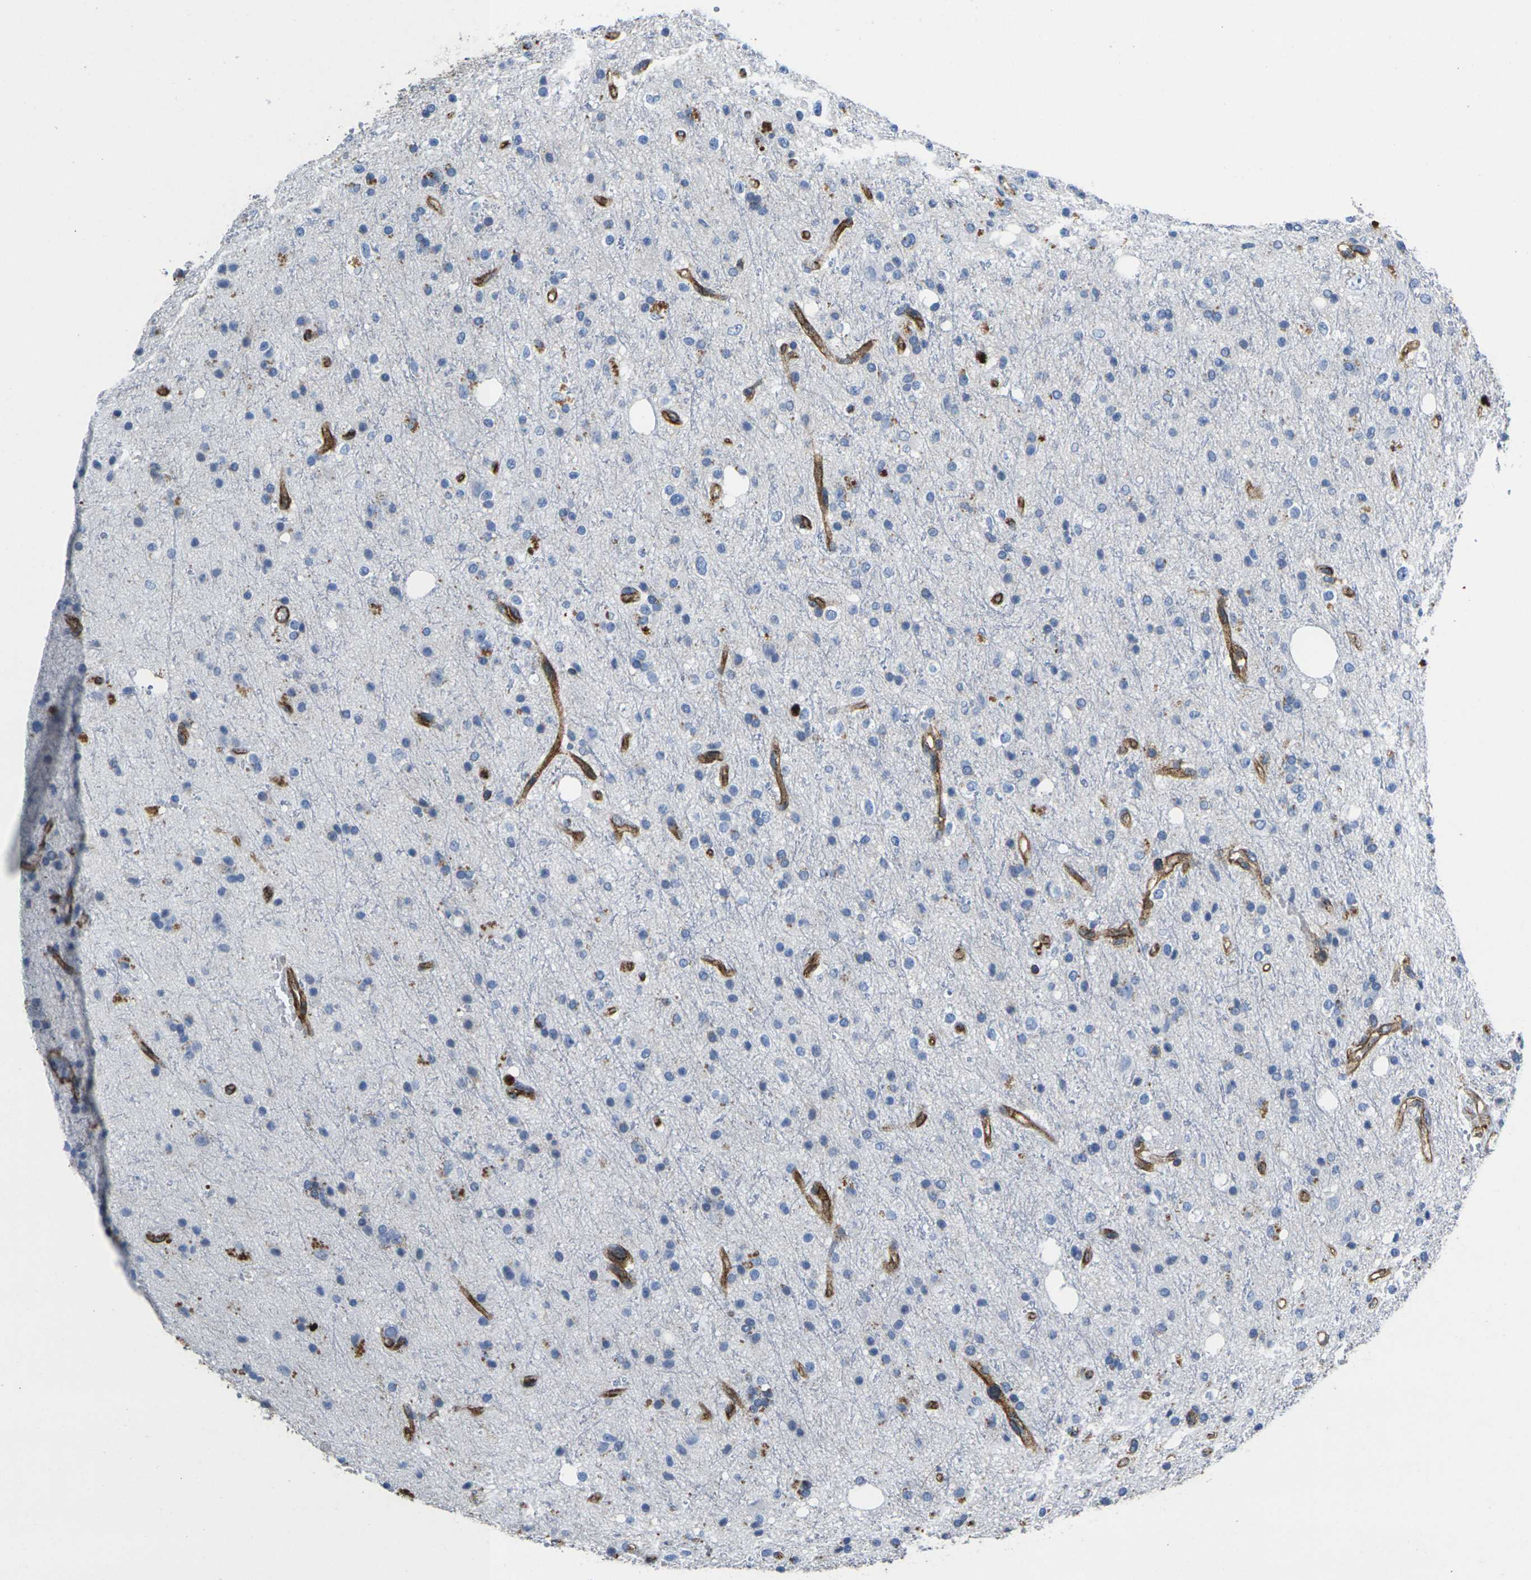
{"staining": {"intensity": "negative", "quantity": "none", "location": "none"}, "tissue": "glioma", "cell_type": "Tumor cells", "image_type": "cancer", "snomed": [{"axis": "morphology", "description": "Glioma, malignant, High grade"}, {"axis": "topography", "description": "Brain"}], "caption": "Tumor cells are negative for protein expression in human malignant high-grade glioma.", "gene": "IQGAP1", "patient": {"sex": "male", "age": 47}}